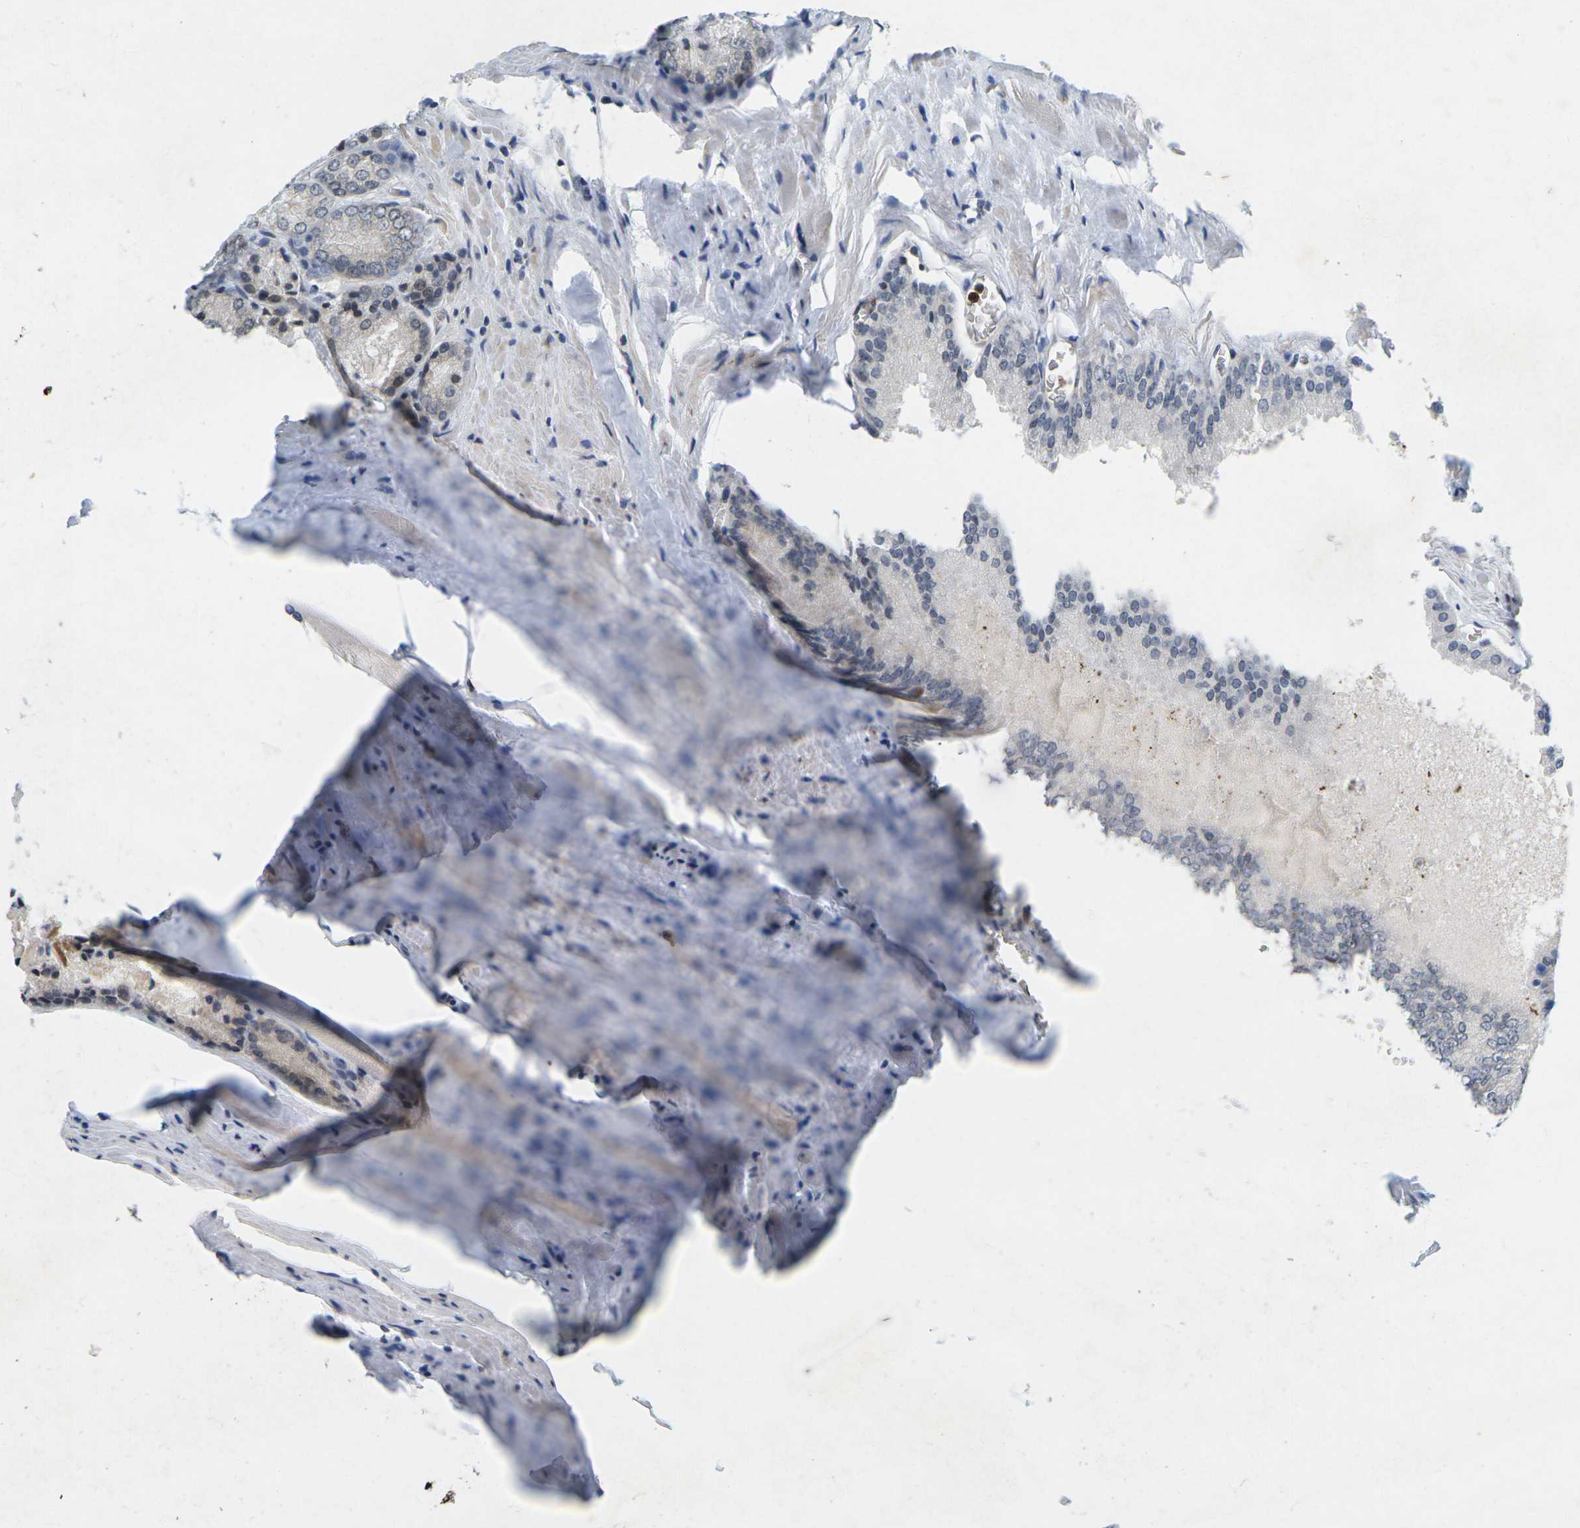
{"staining": {"intensity": "negative", "quantity": "none", "location": "none"}, "tissue": "prostate cancer", "cell_type": "Tumor cells", "image_type": "cancer", "snomed": [{"axis": "morphology", "description": "Adenocarcinoma, Low grade"}, {"axis": "topography", "description": "Prostate"}], "caption": "Tumor cells show no significant protein positivity in prostate cancer.", "gene": "C1QC", "patient": {"sex": "male", "age": 64}}